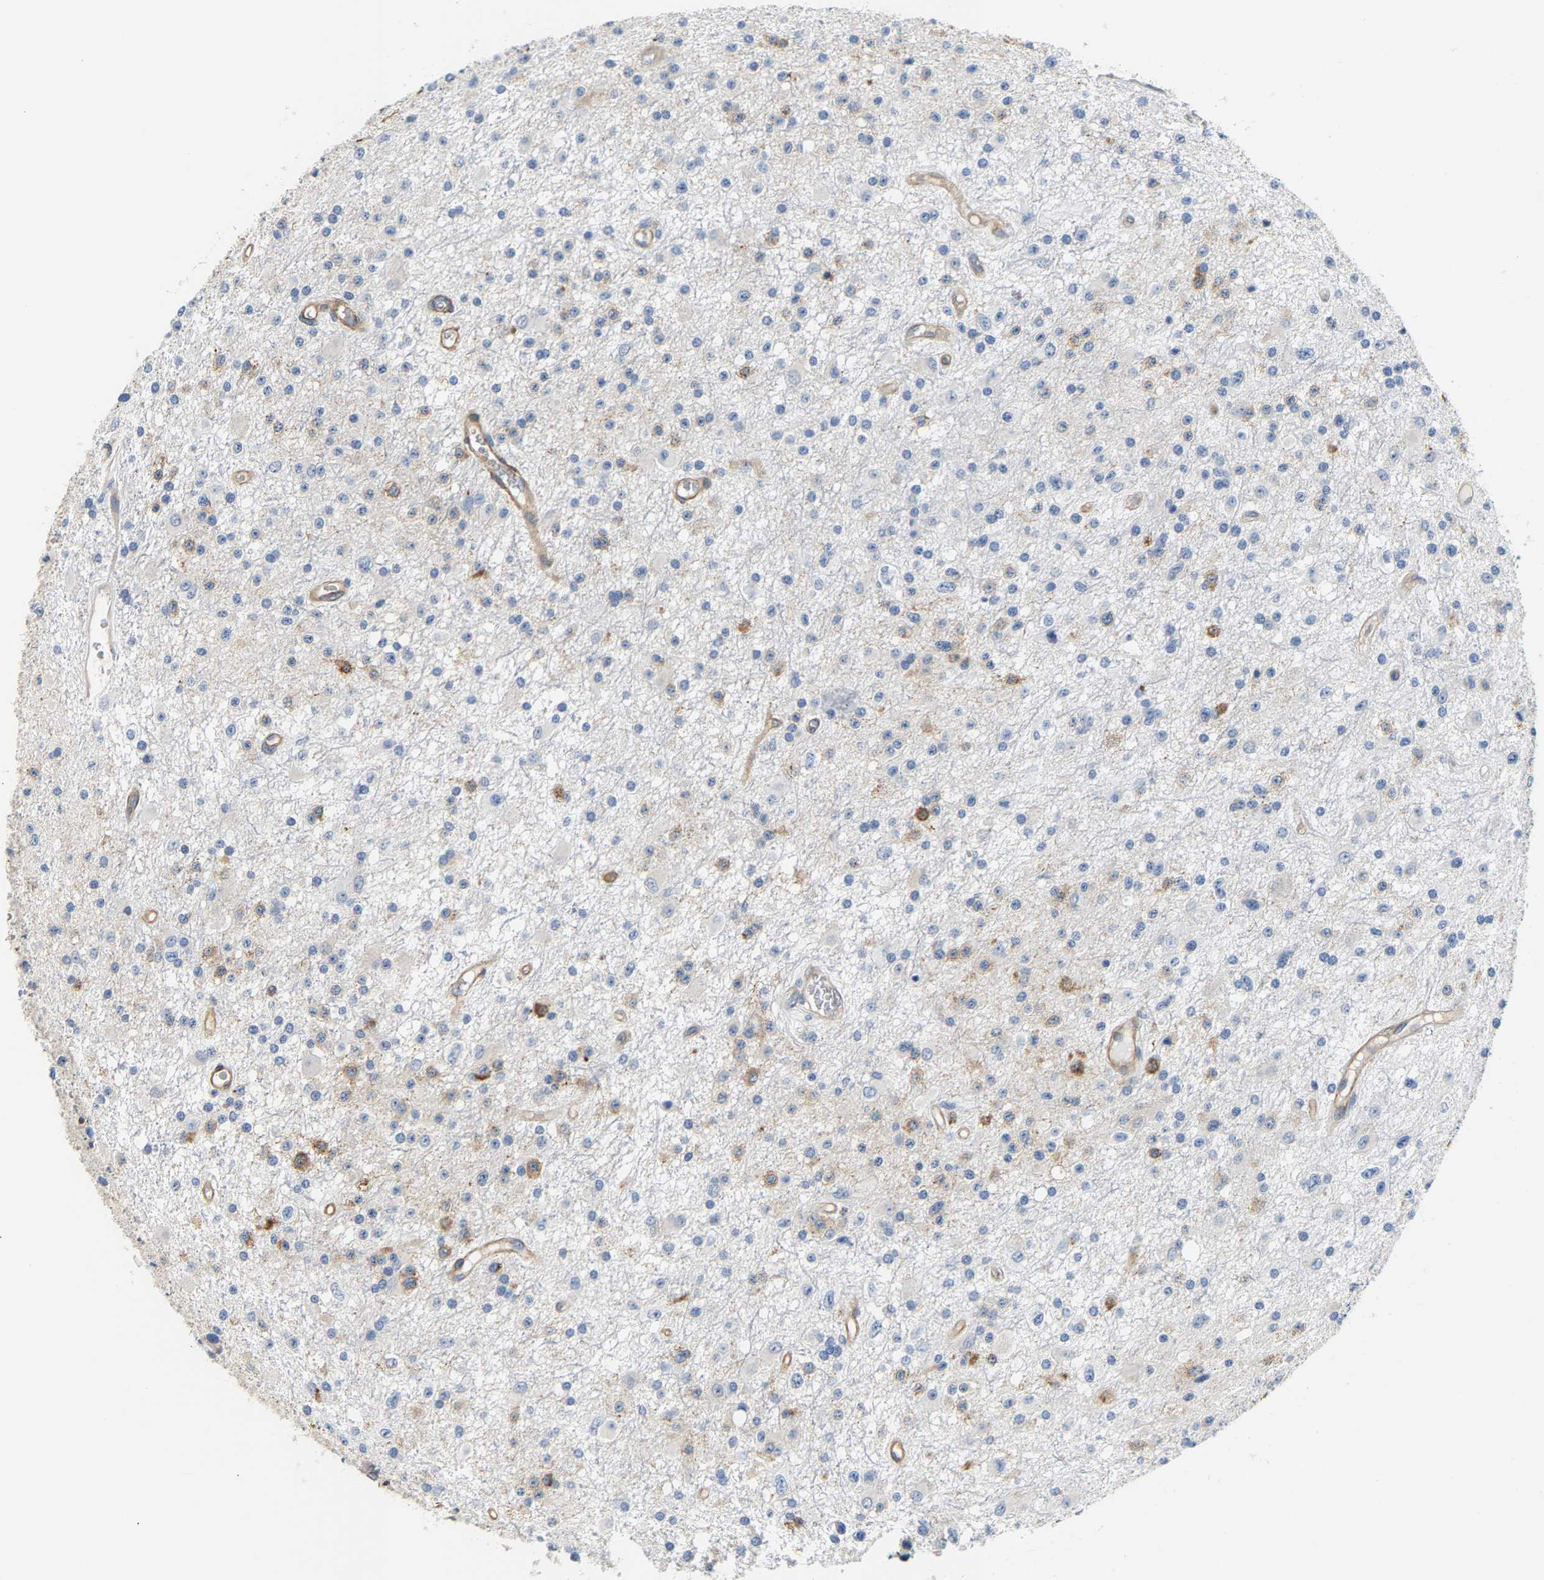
{"staining": {"intensity": "negative", "quantity": "none", "location": "none"}, "tissue": "glioma", "cell_type": "Tumor cells", "image_type": "cancer", "snomed": [{"axis": "morphology", "description": "Glioma, malignant, Low grade"}, {"axis": "topography", "description": "Brain"}], "caption": "Protein analysis of glioma reveals no significant staining in tumor cells.", "gene": "PAWR", "patient": {"sex": "male", "age": 58}}